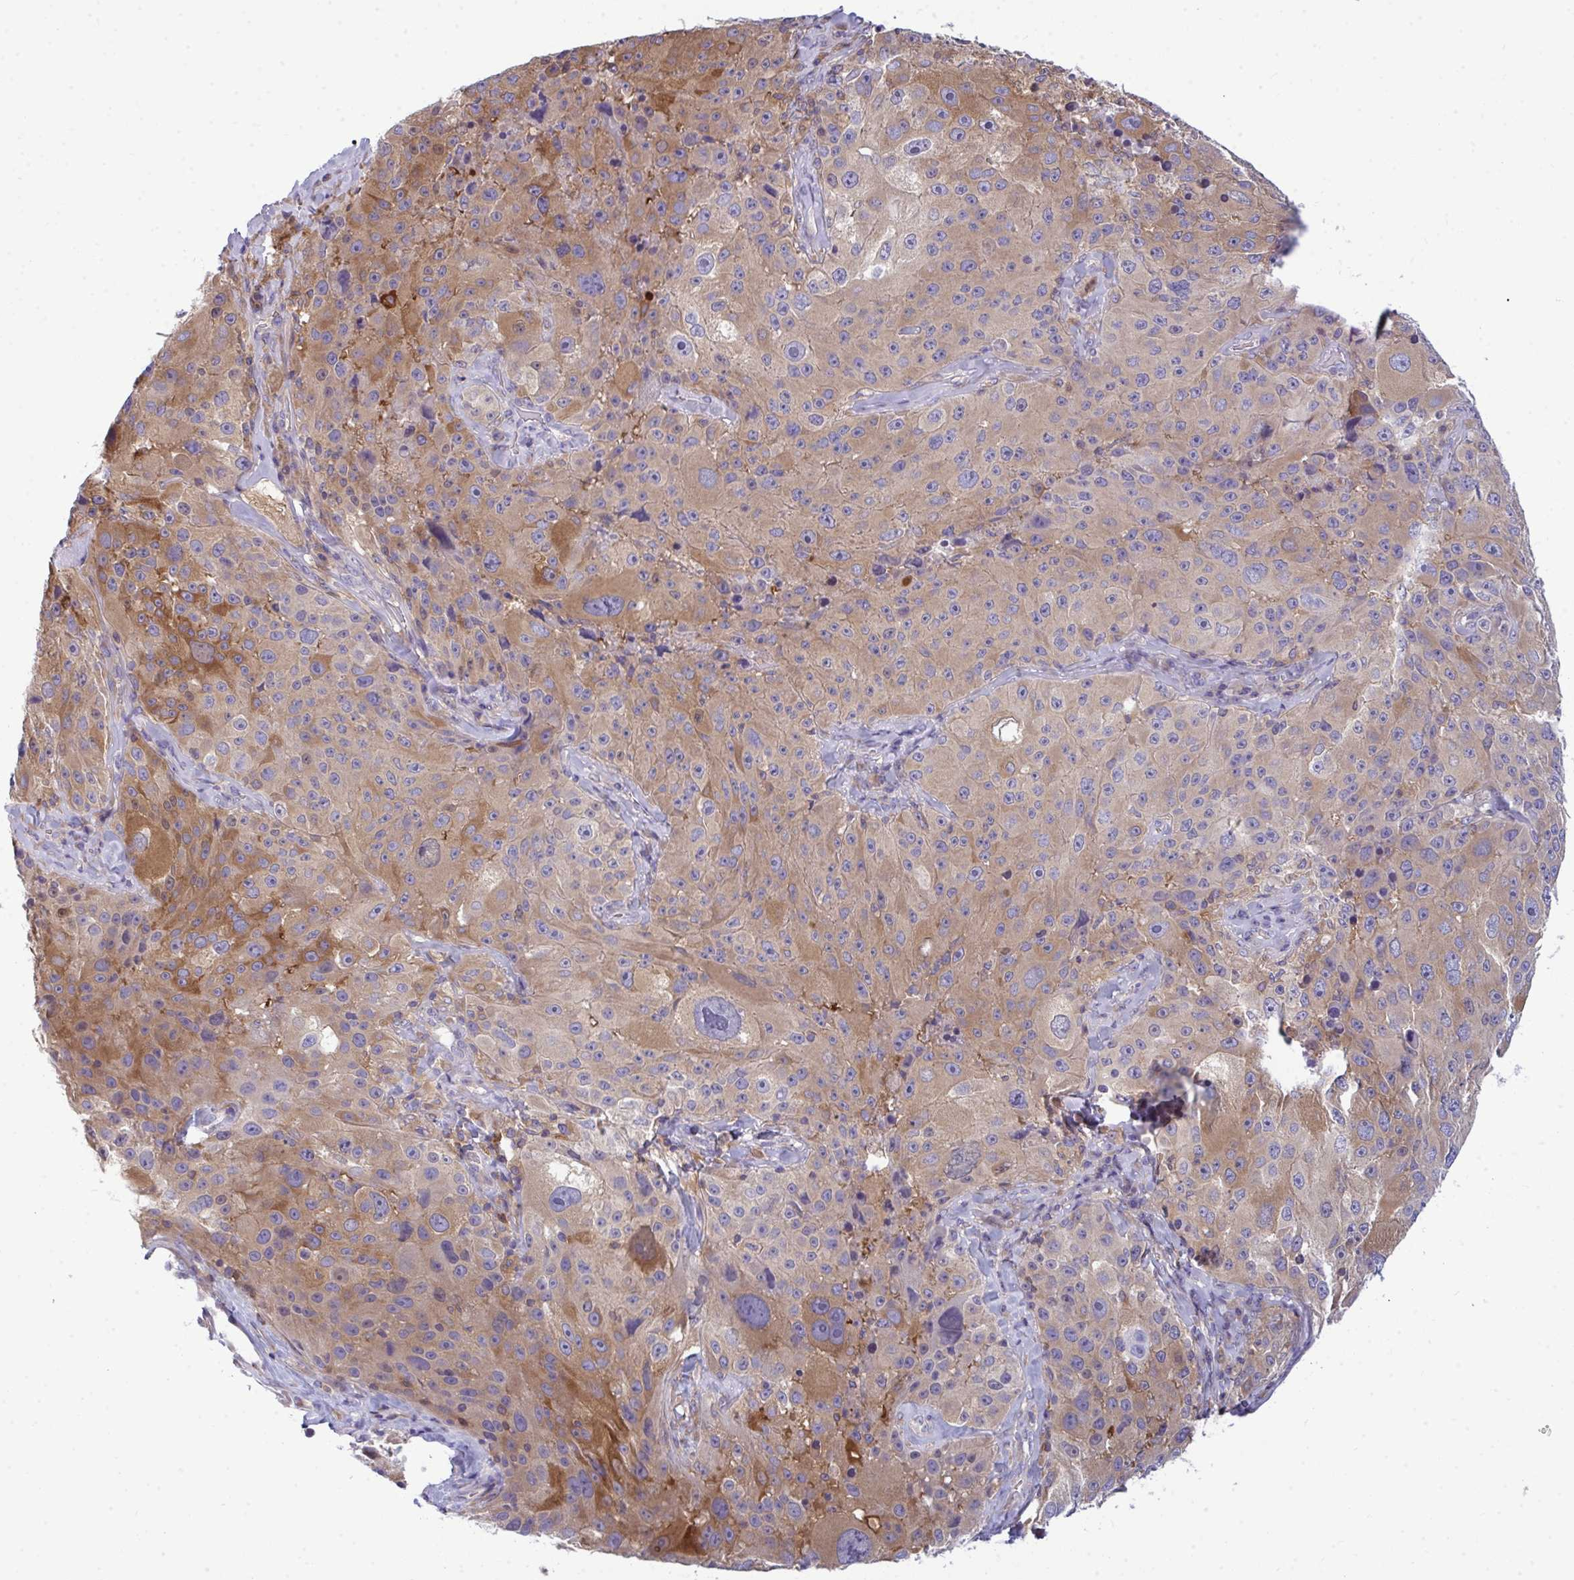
{"staining": {"intensity": "moderate", "quantity": ">75%", "location": "cytoplasmic/membranous"}, "tissue": "melanoma", "cell_type": "Tumor cells", "image_type": "cancer", "snomed": [{"axis": "morphology", "description": "Malignant melanoma, Metastatic site"}, {"axis": "topography", "description": "Lymph node"}], "caption": "Brown immunohistochemical staining in melanoma demonstrates moderate cytoplasmic/membranous positivity in approximately >75% of tumor cells.", "gene": "SLC30A6", "patient": {"sex": "male", "age": 62}}